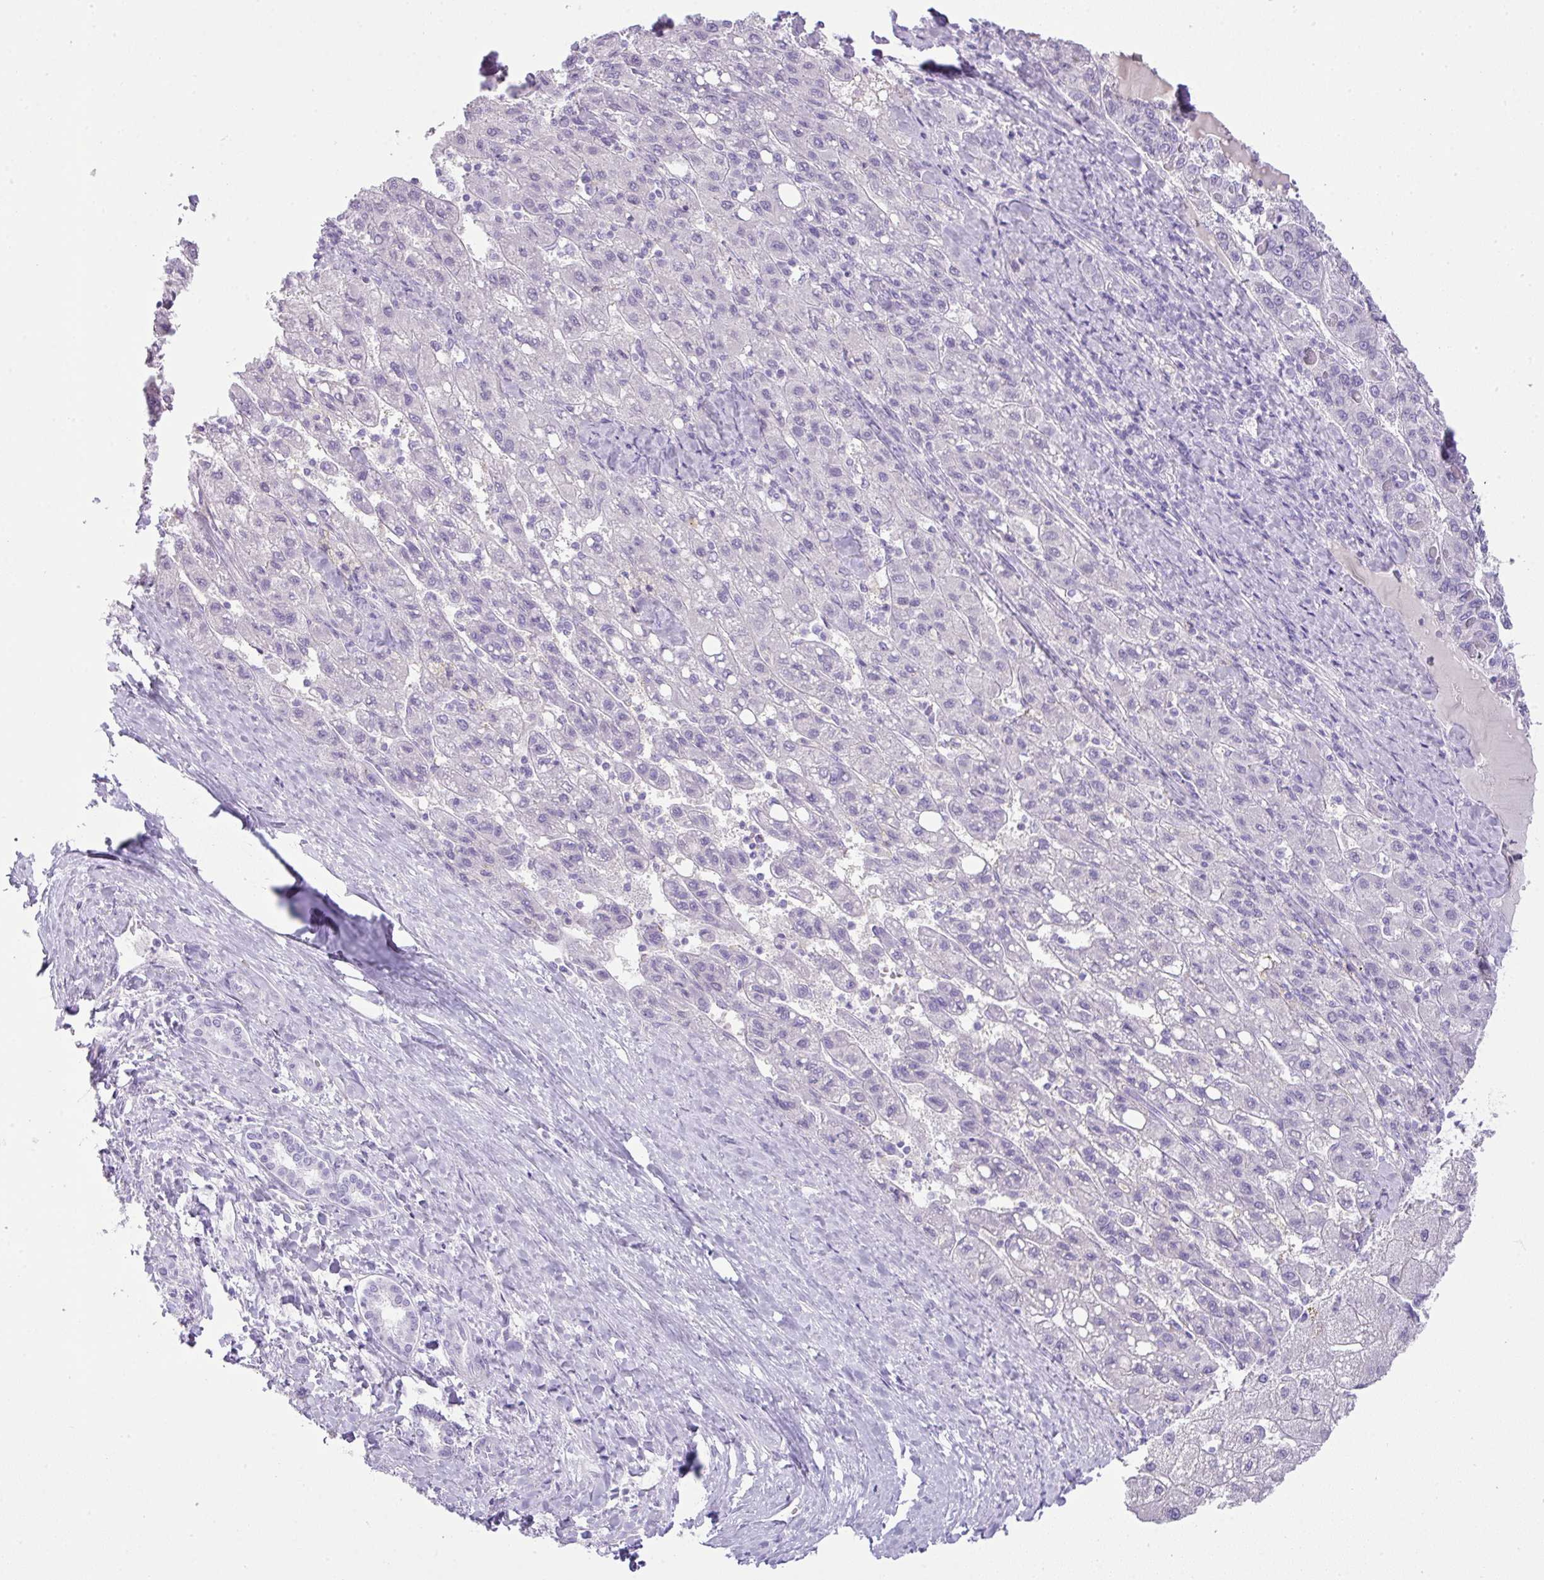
{"staining": {"intensity": "negative", "quantity": "none", "location": "none"}, "tissue": "liver cancer", "cell_type": "Tumor cells", "image_type": "cancer", "snomed": [{"axis": "morphology", "description": "Carcinoma, Hepatocellular, NOS"}, {"axis": "topography", "description": "Liver"}], "caption": "There is no significant positivity in tumor cells of hepatocellular carcinoma (liver).", "gene": "TNP1", "patient": {"sex": "female", "age": 82}}